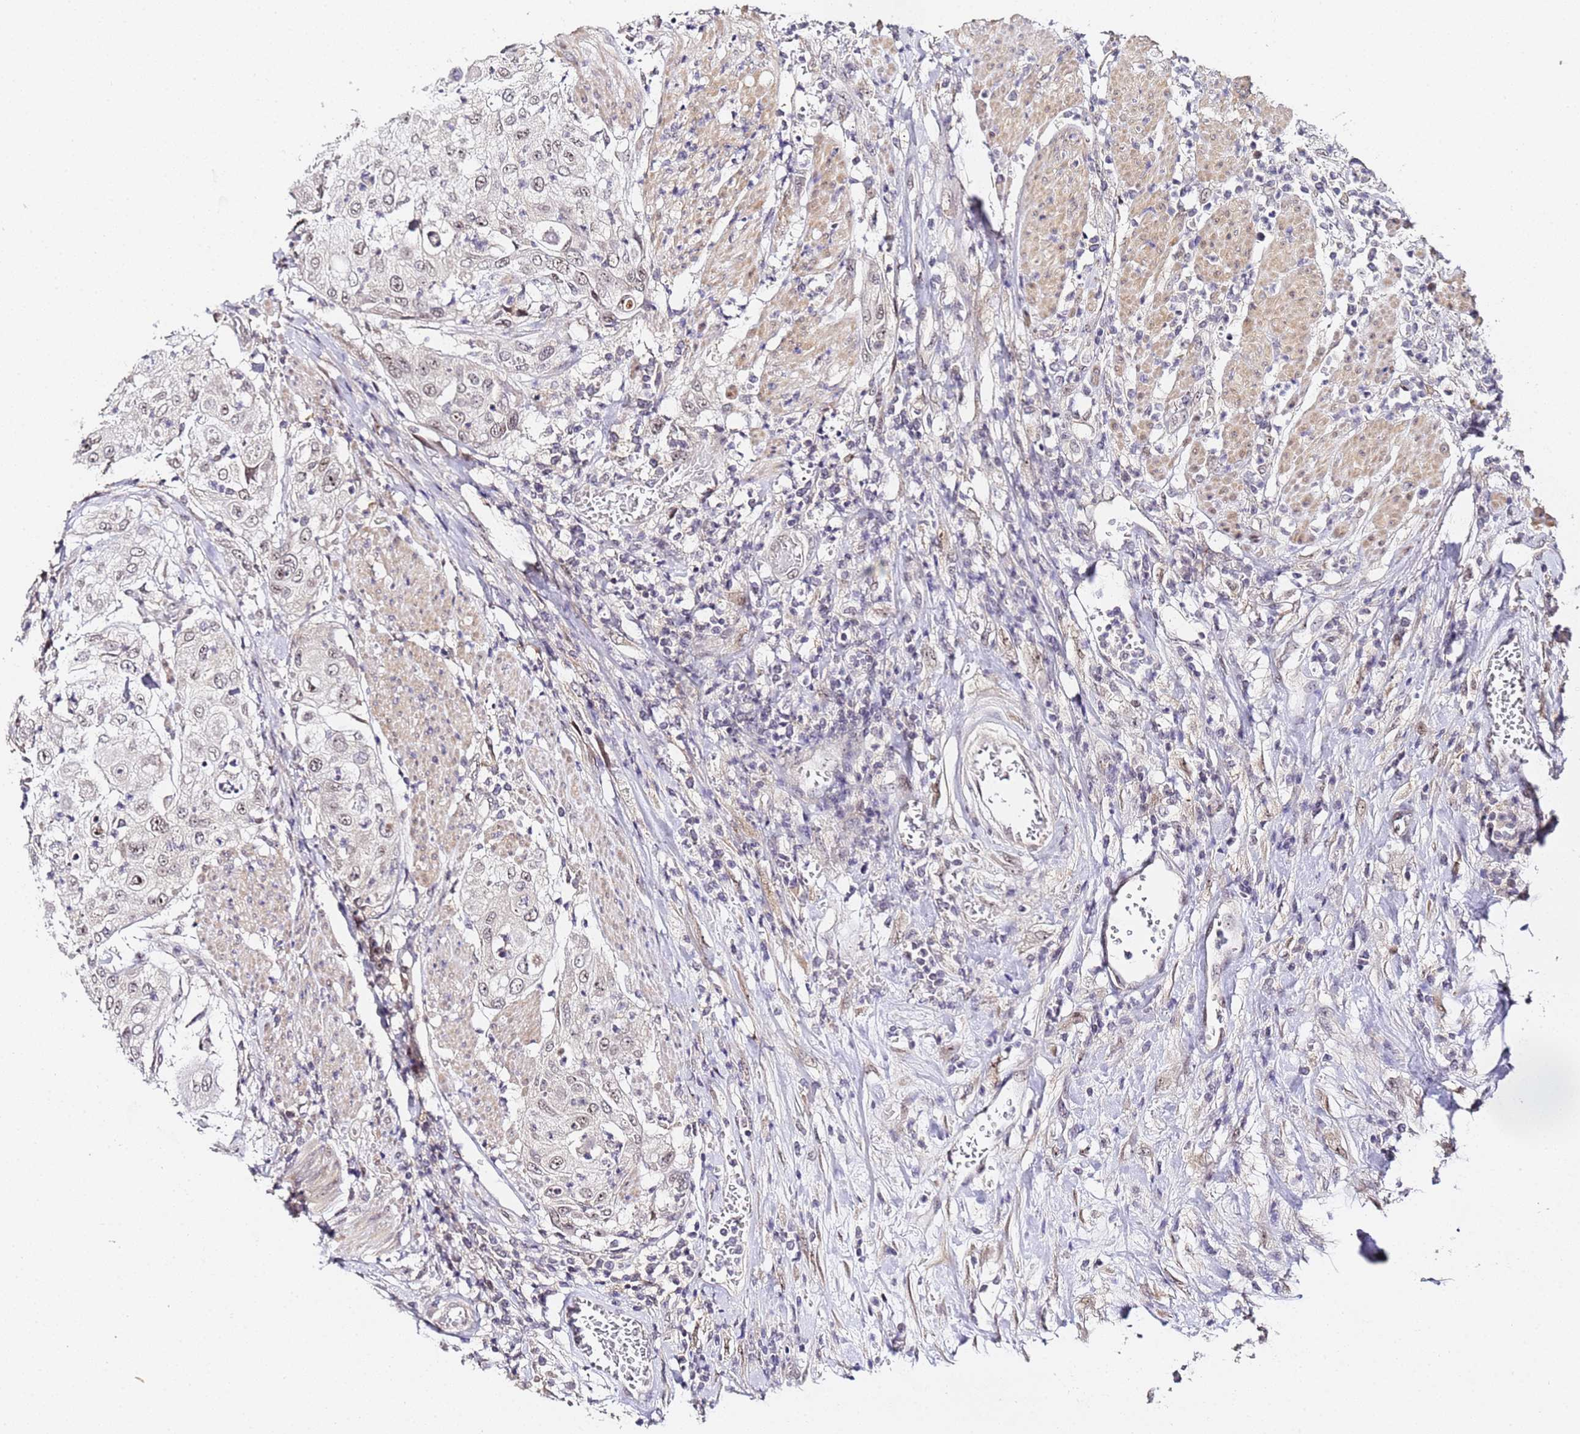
{"staining": {"intensity": "weak", "quantity": "<25%", "location": "nuclear"}, "tissue": "urothelial cancer", "cell_type": "Tumor cells", "image_type": "cancer", "snomed": [{"axis": "morphology", "description": "Urothelial carcinoma, High grade"}, {"axis": "topography", "description": "Urinary bladder"}], "caption": "IHC photomicrograph of urothelial cancer stained for a protein (brown), which shows no staining in tumor cells.", "gene": "LSM3", "patient": {"sex": "female", "age": 79}}